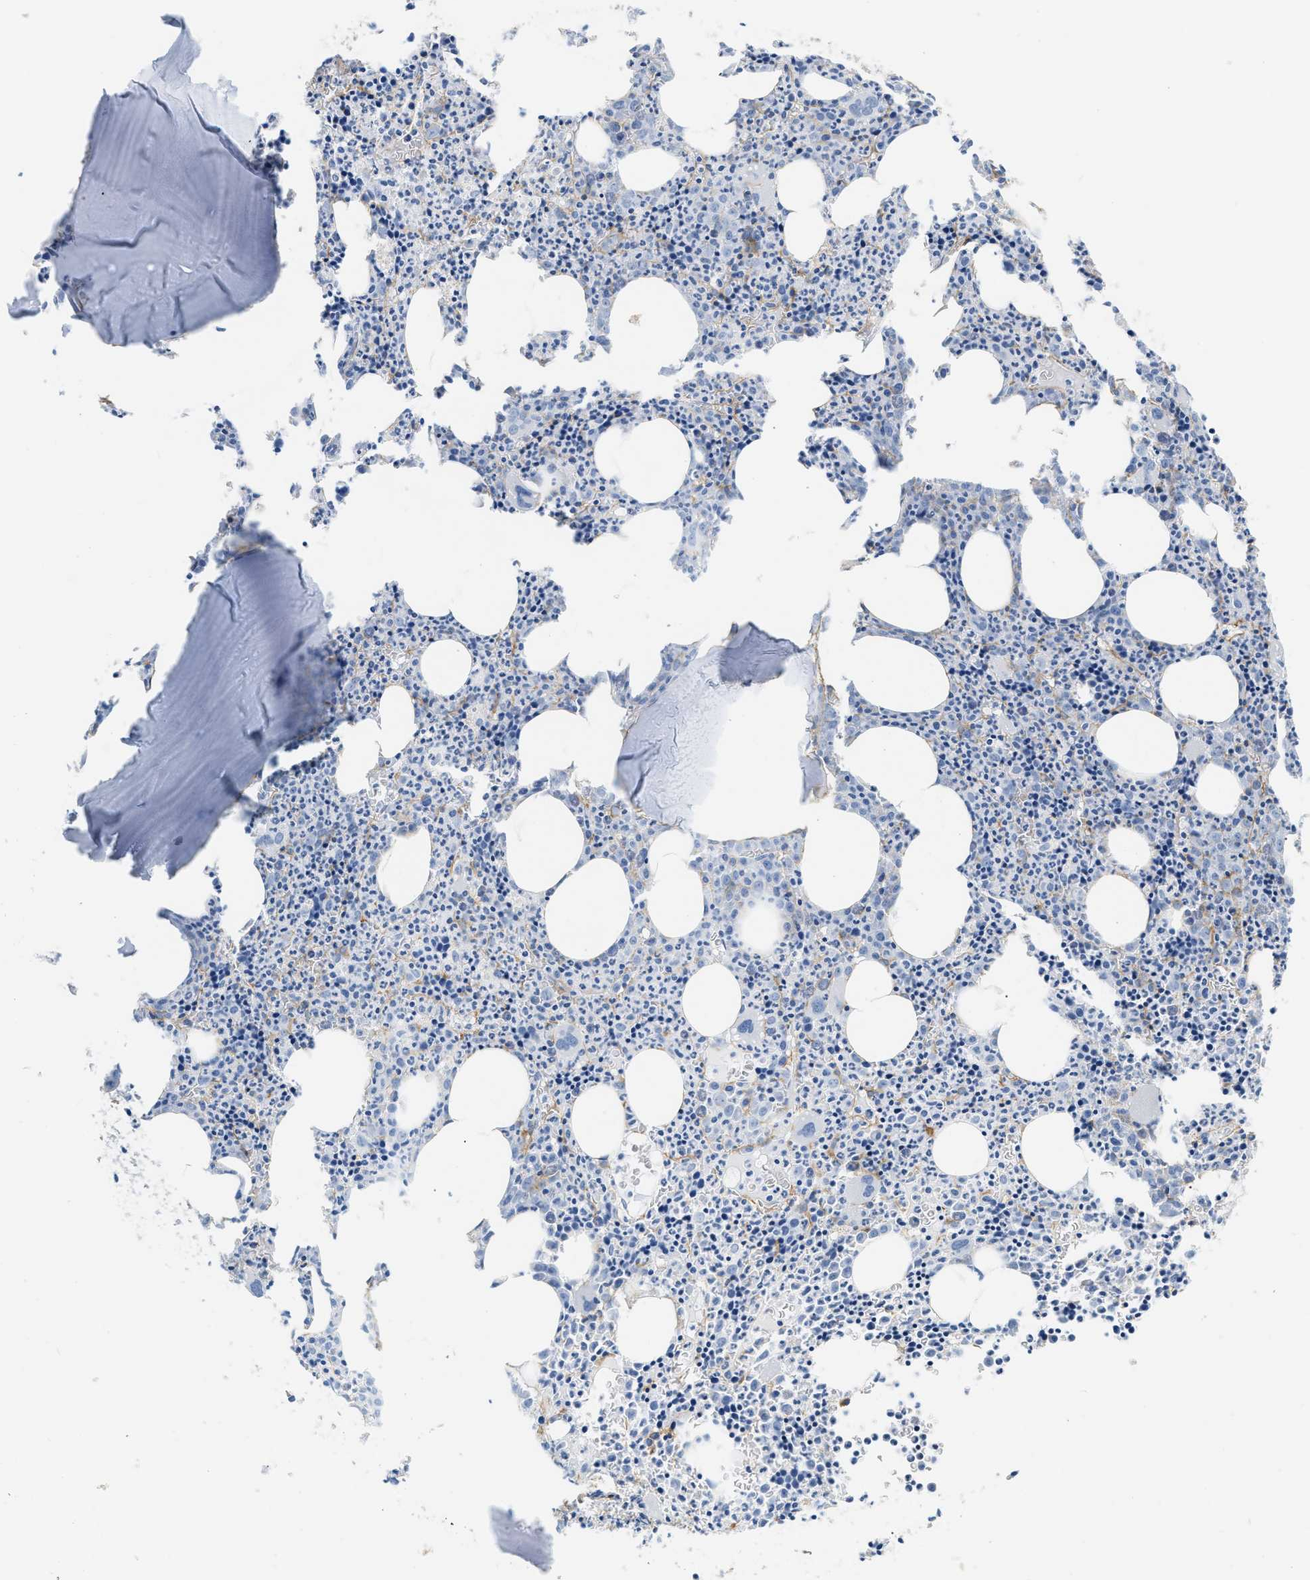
{"staining": {"intensity": "negative", "quantity": "none", "location": "none"}, "tissue": "bone marrow", "cell_type": "Hematopoietic cells", "image_type": "normal", "snomed": [{"axis": "morphology", "description": "Normal tissue, NOS"}, {"axis": "morphology", "description": "Inflammation, NOS"}, {"axis": "topography", "description": "Bone marrow"}], "caption": "DAB immunohistochemical staining of normal bone marrow shows no significant staining in hematopoietic cells. (Brightfield microscopy of DAB immunohistochemistry (IHC) at high magnification).", "gene": "PDGFRB", "patient": {"sex": "male", "age": 31}}